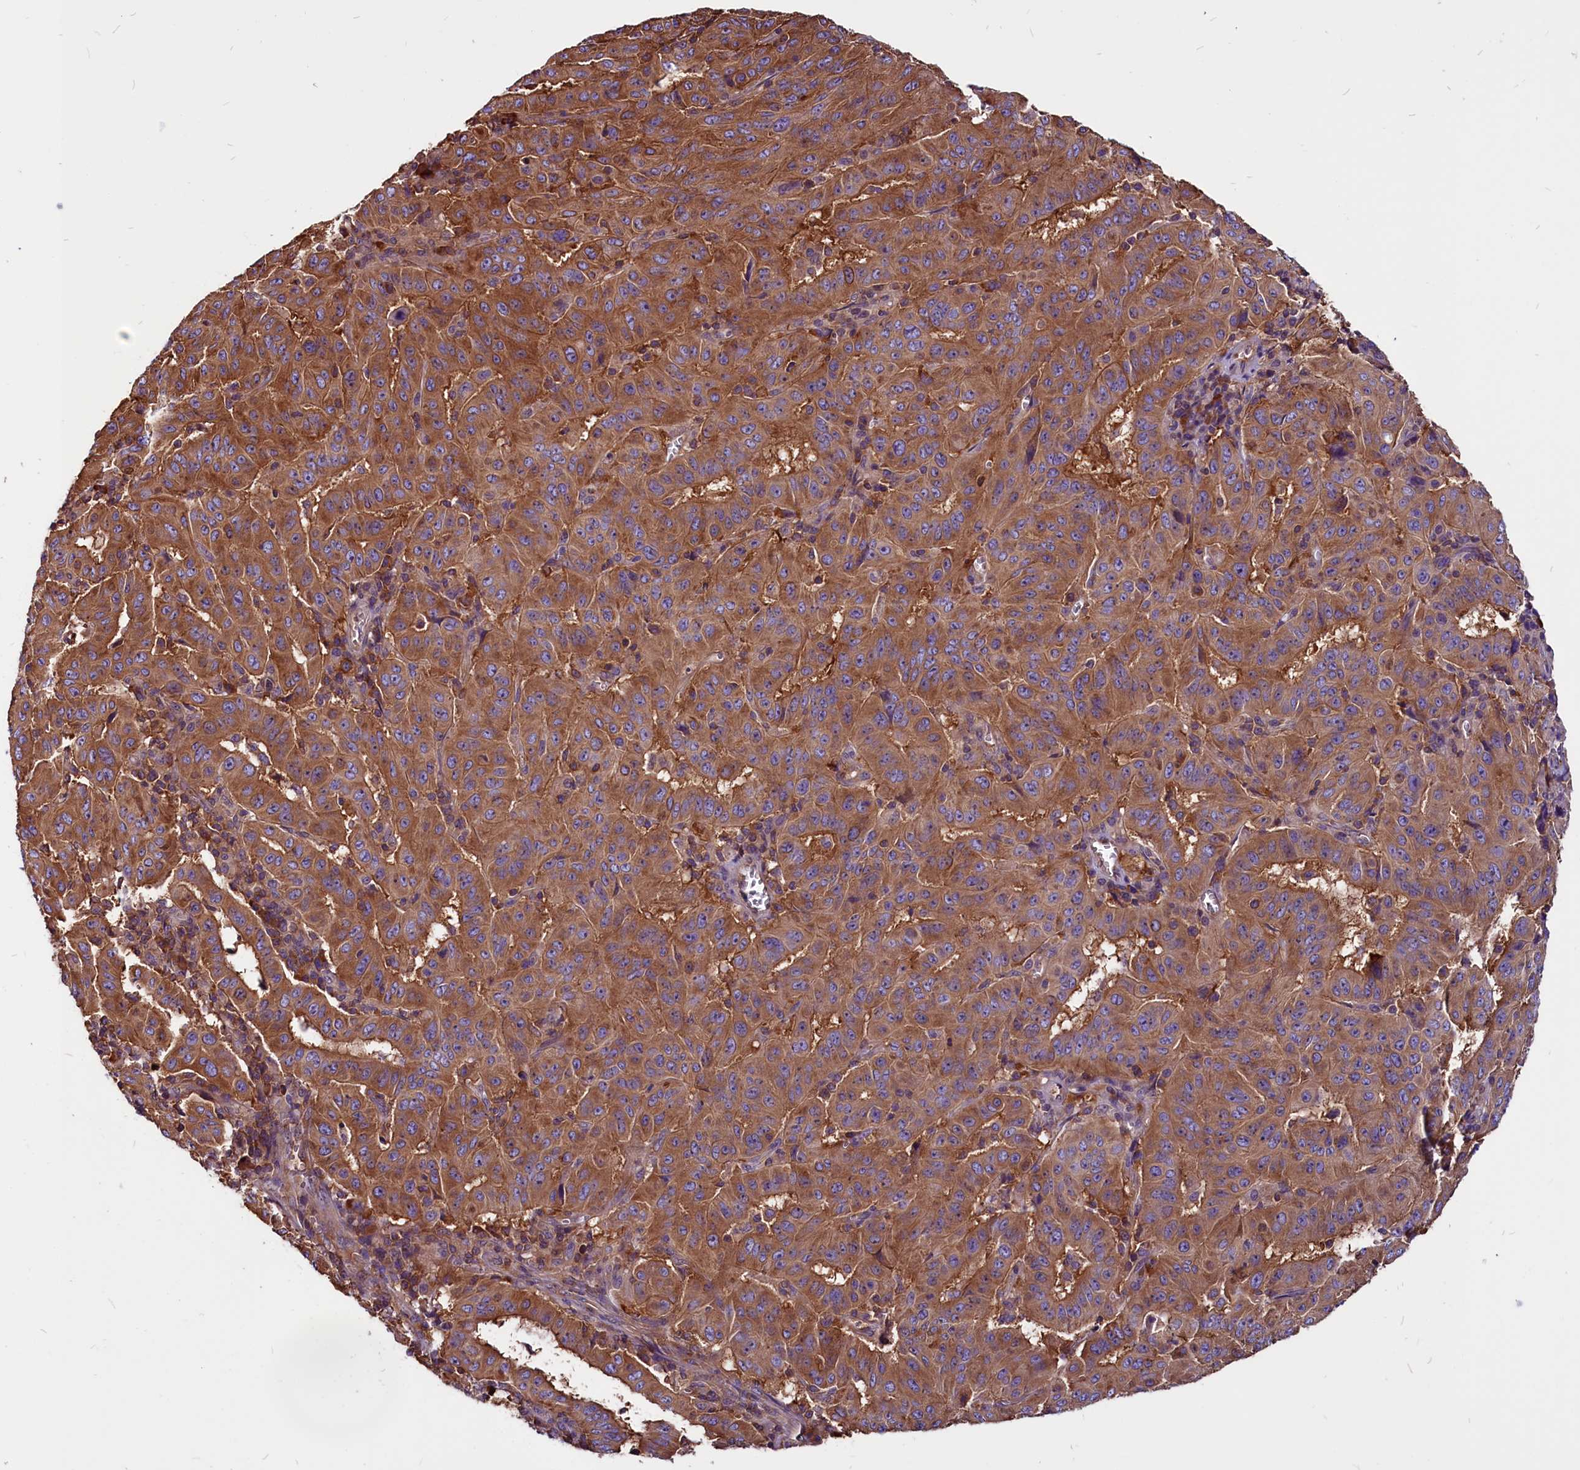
{"staining": {"intensity": "strong", "quantity": ">75%", "location": "cytoplasmic/membranous"}, "tissue": "pancreatic cancer", "cell_type": "Tumor cells", "image_type": "cancer", "snomed": [{"axis": "morphology", "description": "Adenocarcinoma, NOS"}, {"axis": "topography", "description": "Pancreas"}], "caption": "Protein expression by IHC exhibits strong cytoplasmic/membranous positivity in about >75% of tumor cells in adenocarcinoma (pancreatic).", "gene": "EIF3G", "patient": {"sex": "male", "age": 63}}